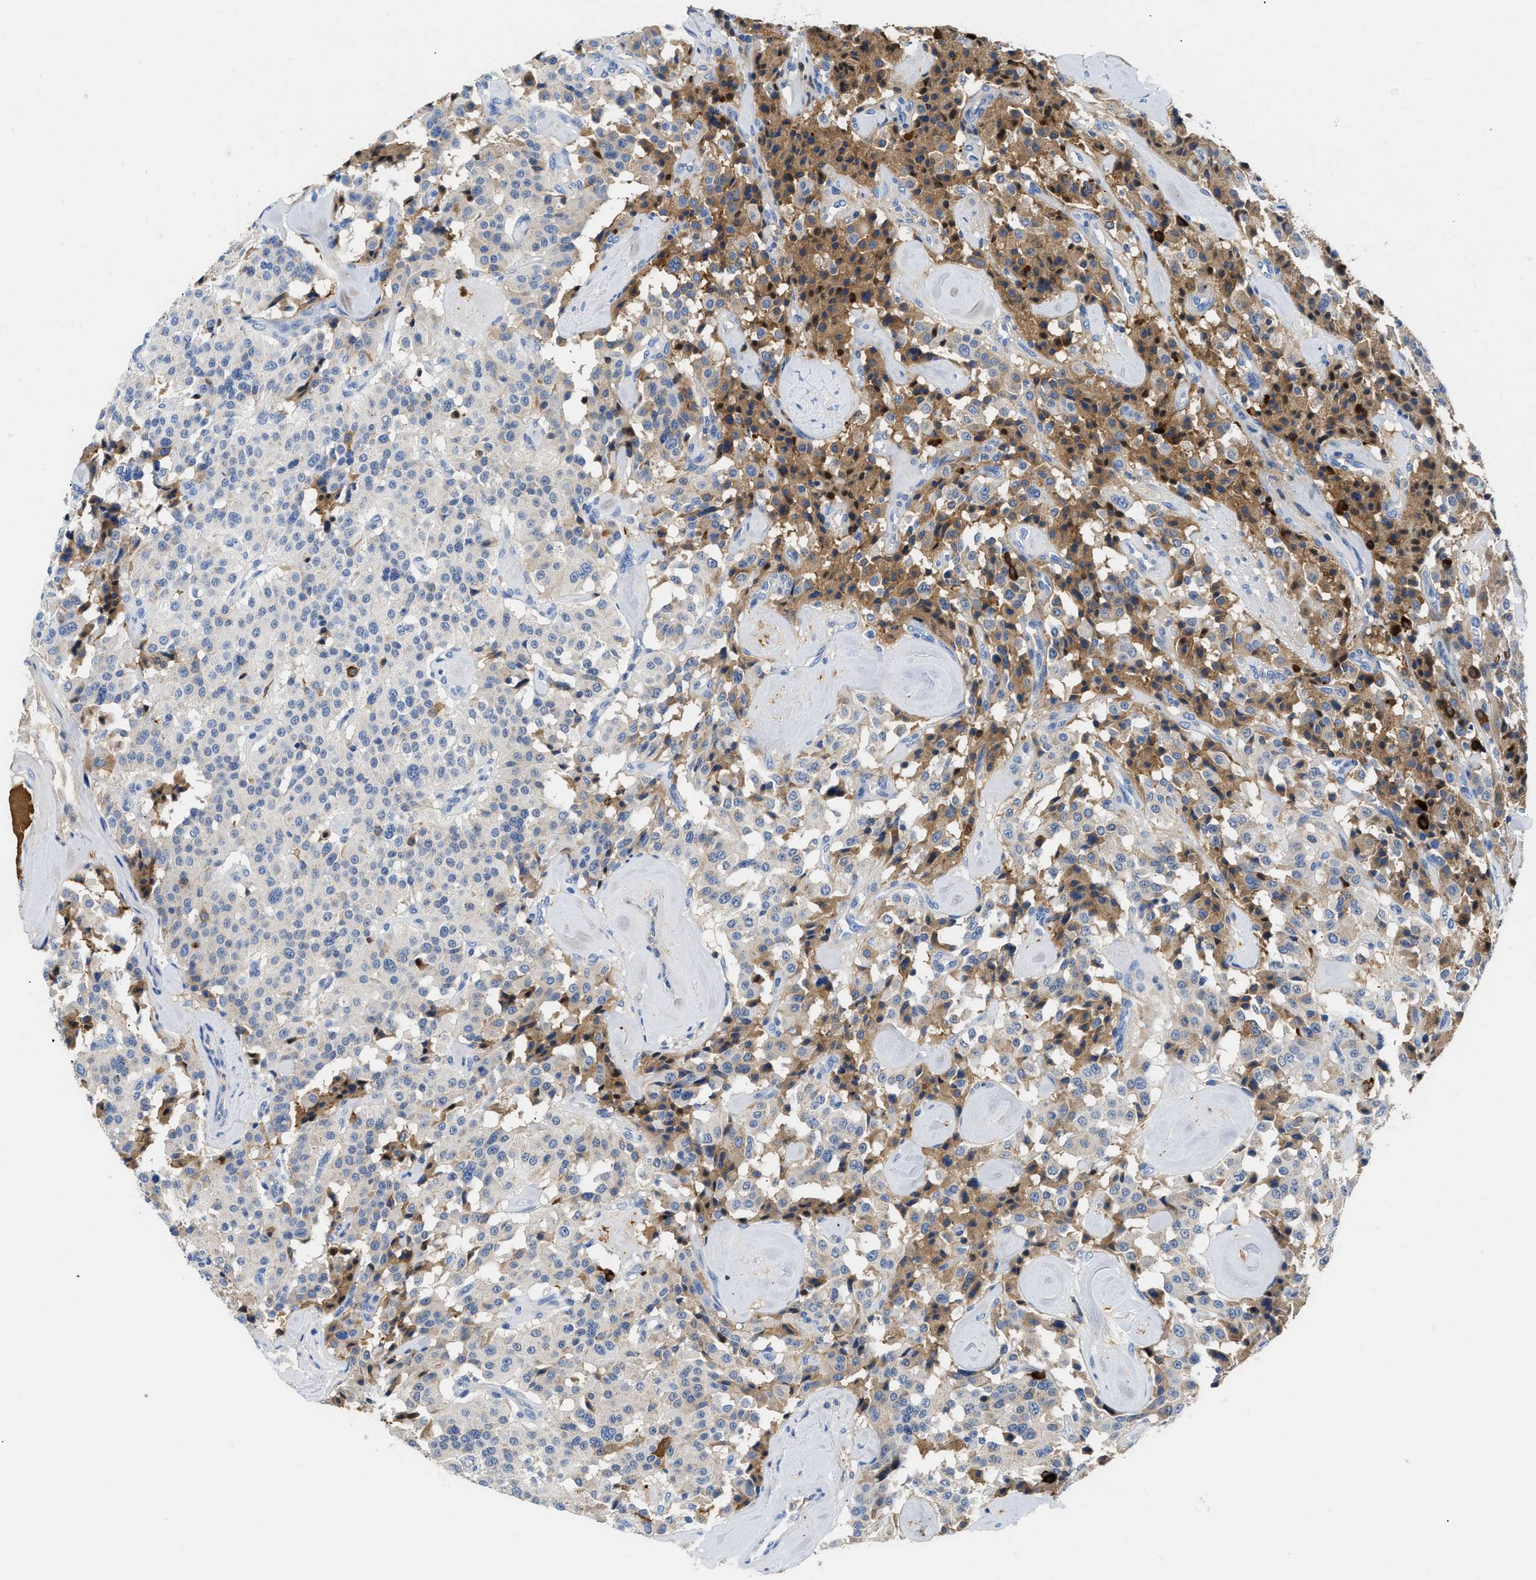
{"staining": {"intensity": "moderate", "quantity": "<25%", "location": "cytoplasmic/membranous"}, "tissue": "carcinoid", "cell_type": "Tumor cells", "image_type": "cancer", "snomed": [{"axis": "morphology", "description": "Carcinoid, malignant, NOS"}, {"axis": "topography", "description": "Lung"}], "caption": "A photomicrograph showing moderate cytoplasmic/membranous staining in about <25% of tumor cells in carcinoid (malignant), as visualized by brown immunohistochemical staining.", "gene": "GC", "patient": {"sex": "male", "age": 30}}